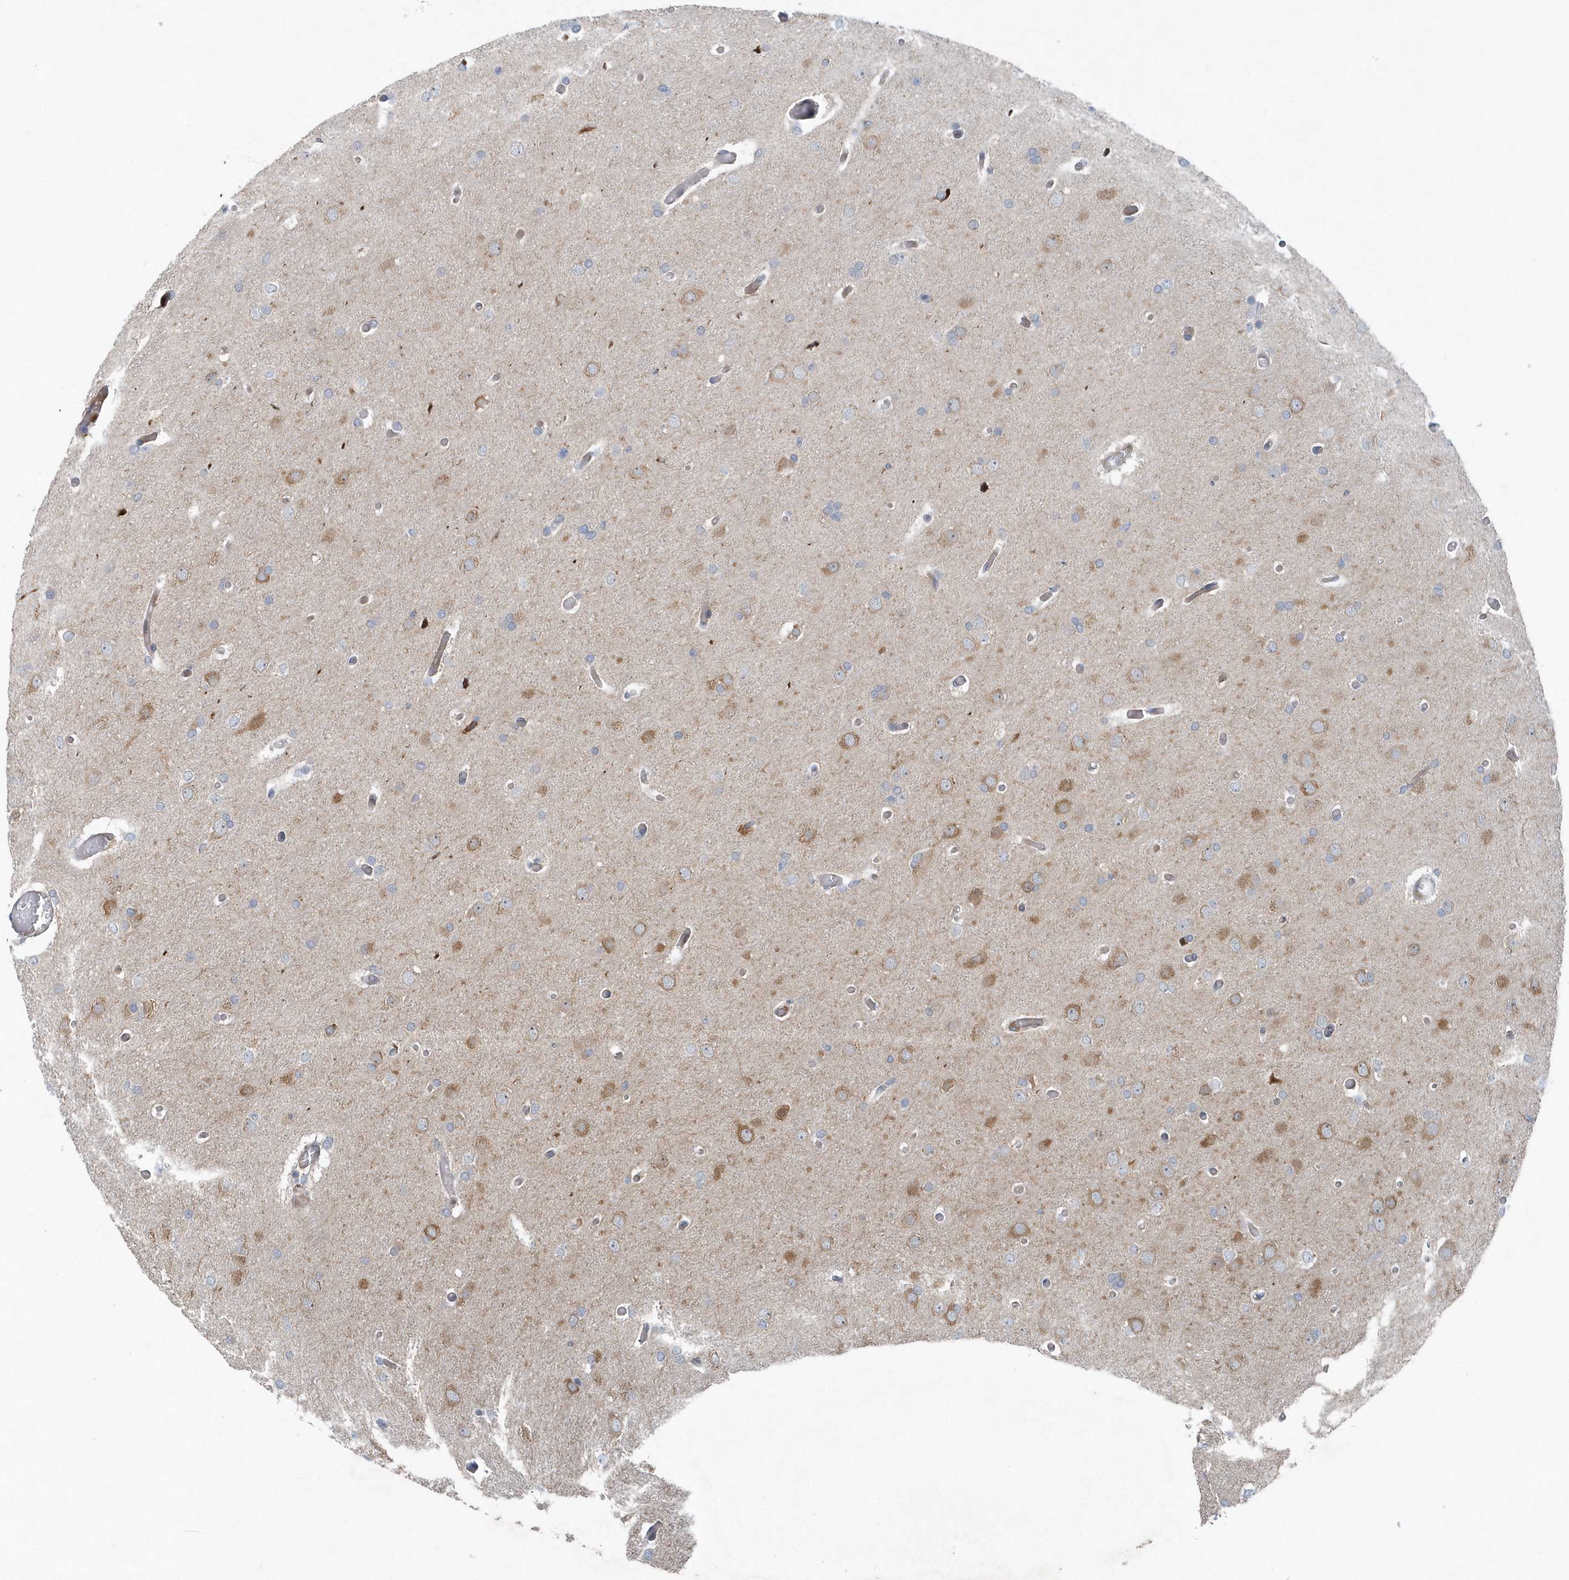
{"staining": {"intensity": "moderate", "quantity": "<25%", "location": "cytoplasmic/membranous"}, "tissue": "glioma", "cell_type": "Tumor cells", "image_type": "cancer", "snomed": [{"axis": "morphology", "description": "Glioma, malignant, High grade"}, {"axis": "topography", "description": "Cerebral cortex"}], "caption": "Protein staining of malignant glioma (high-grade) tissue shows moderate cytoplasmic/membranous expression in about <25% of tumor cells. The staining was performed using DAB (3,3'-diaminobenzidine), with brown indicating positive protein expression. Nuclei are stained blue with hematoxylin.", "gene": "MCC", "patient": {"sex": "female", "age": 36}}